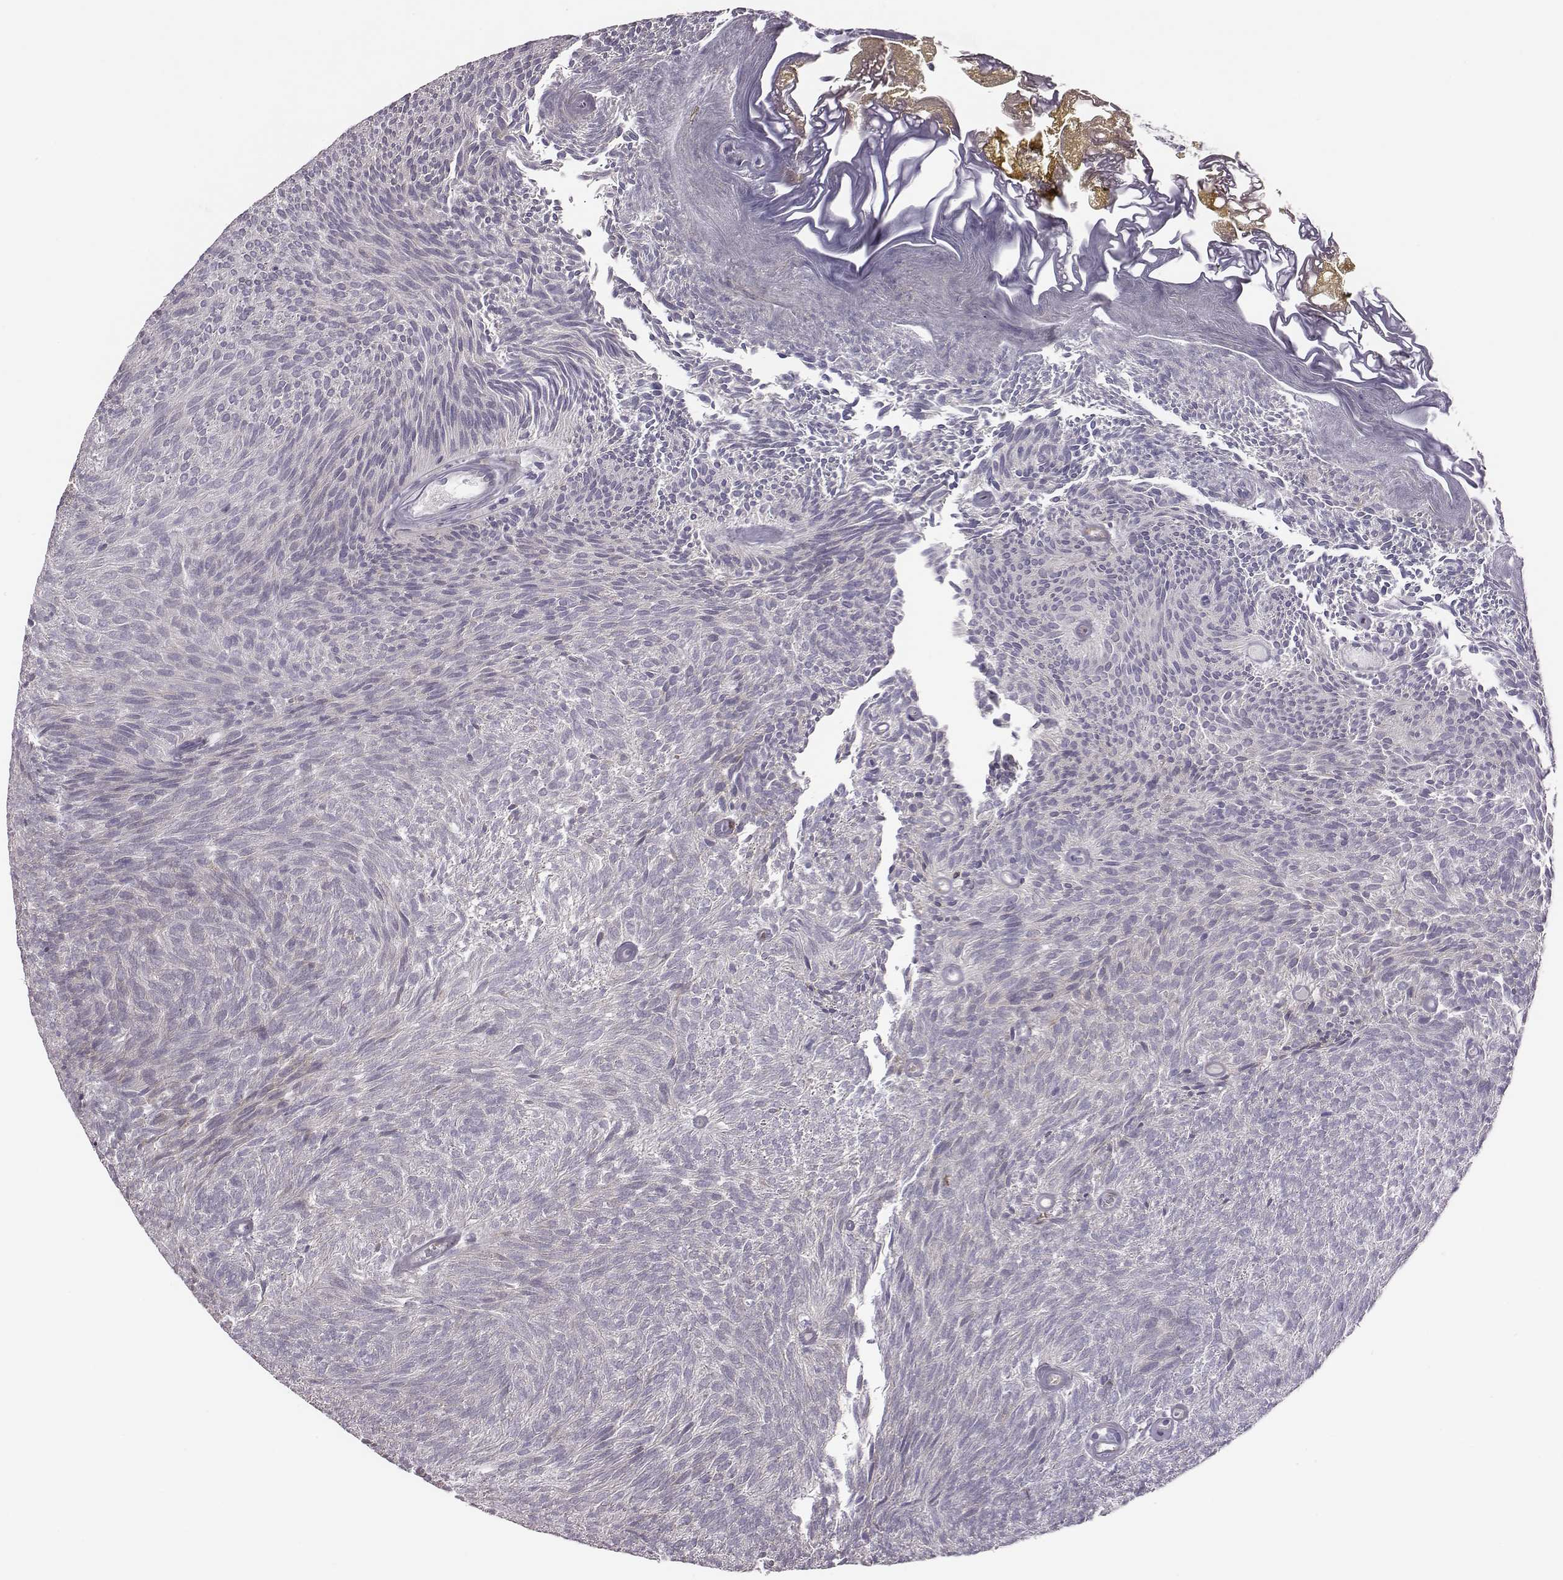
{"staining": {"intensity": "negative", "quantity": "none", "location": "none"}, "tissue": "urothelial cancer", "cell_type": "Tumor cells", "image_type": "cancer", "snomed": [{"axis": "morphology", "description": "Urothelial carcinoma, Low grade"}, {"axis": "topography", "description": "Urinary bladder"}], "caption": "DAB (3,3'-diaminobenzidine) immunohistochemical staining of low-grade urothelial carcinoma shows no significant positivity in tumor cells. Nuclei are stained in blue.", "gene": "SELENOI", "patient": {"sex": "male", "age": 77}}